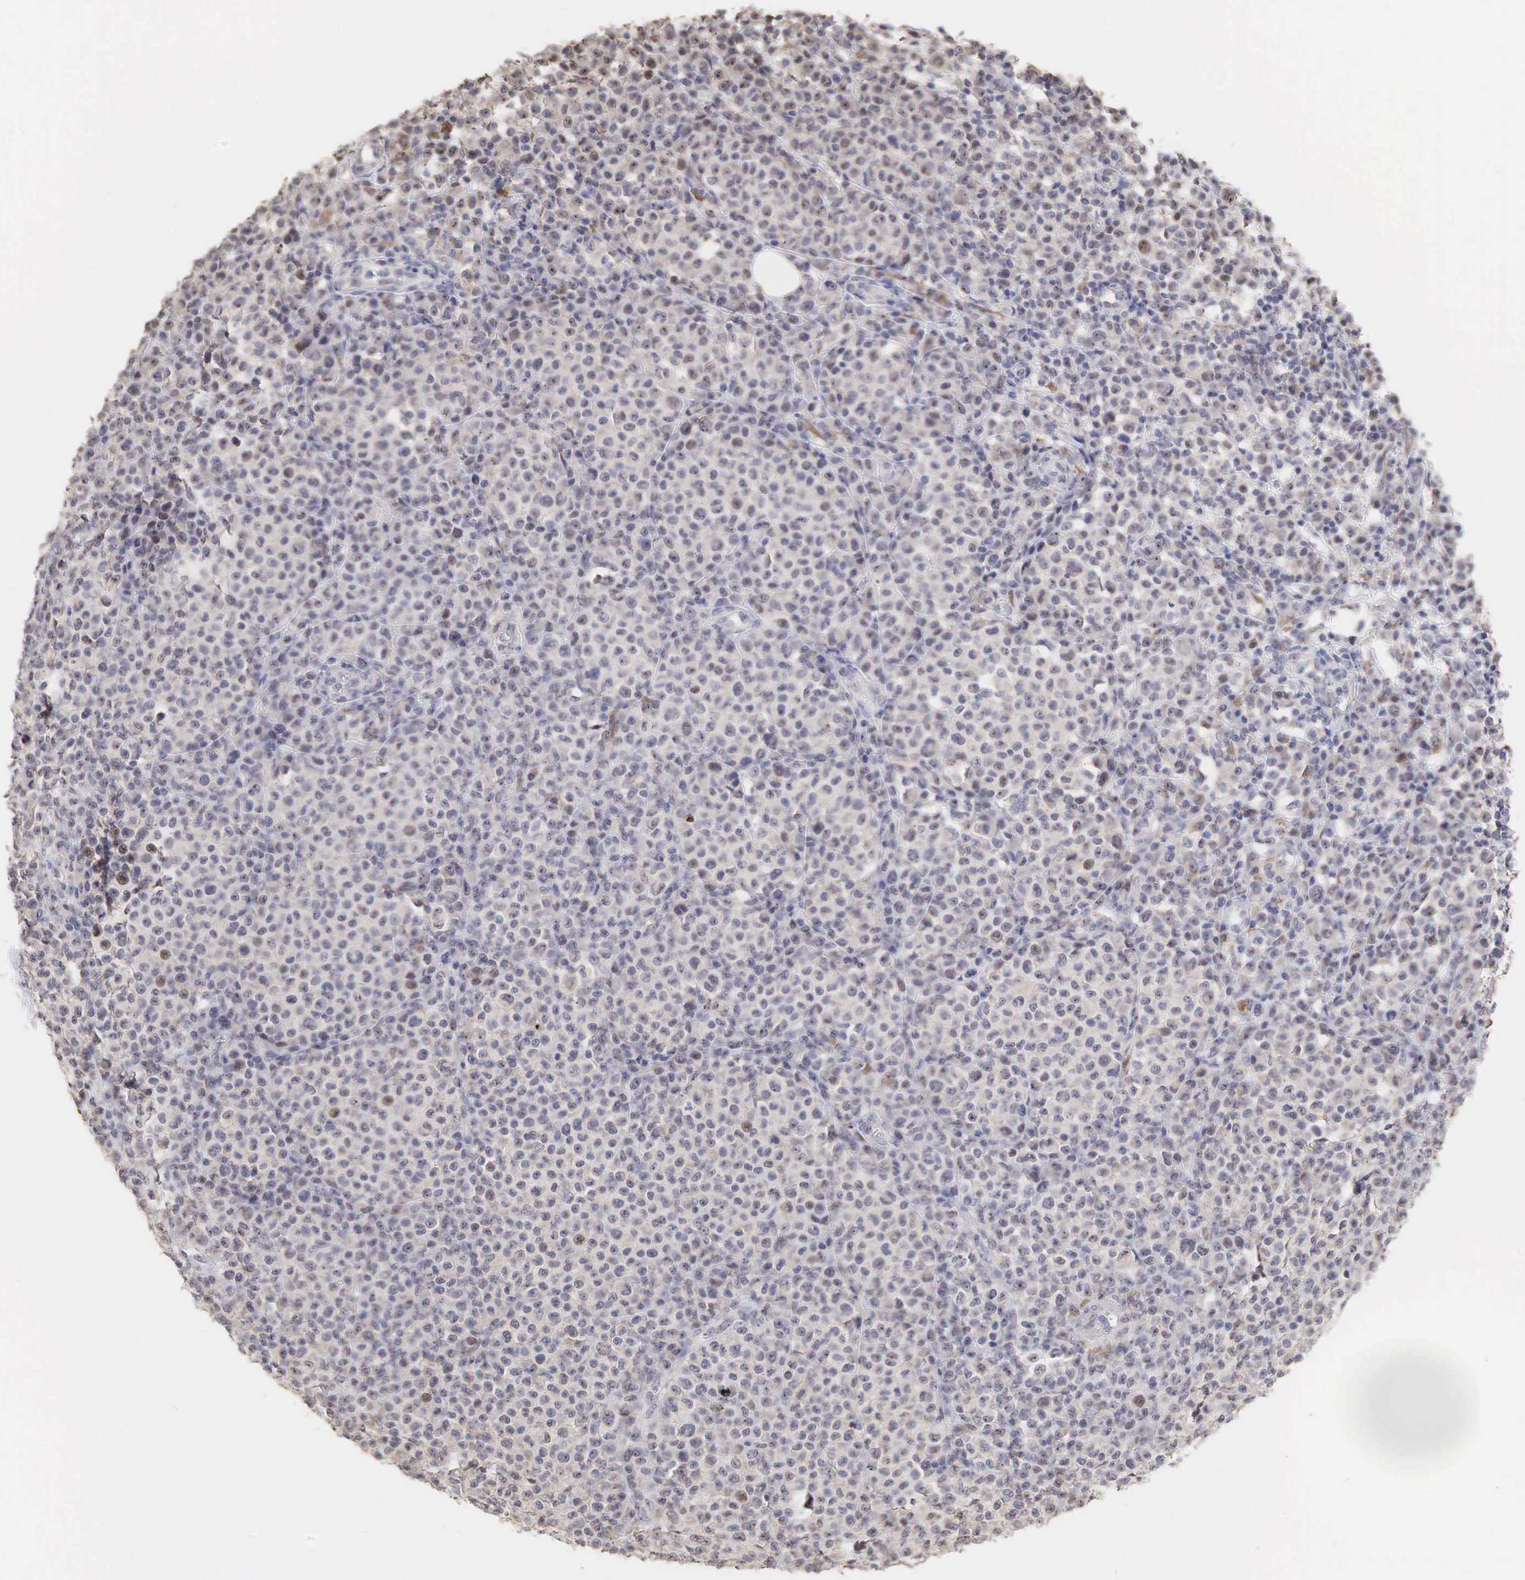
{"staining": {"intensity": "negative", "quantity": "none", "location": "none"}, "tissue": "melanoma", "cell_type": "Tumor cells", "image_type": "cancer", "snomed": [{"axis": "morphology", "description": "Malignant melanoma, Metastatic site"}, {"axis": "topography", "description": "Skin"}], "caption": "An immunohistochemistry (IHC) image of melanoma is shown. There is no staining in tumor cells of melanoma.", "gene": "DKC1", "patient": {"sex": "male", "age": 32}}